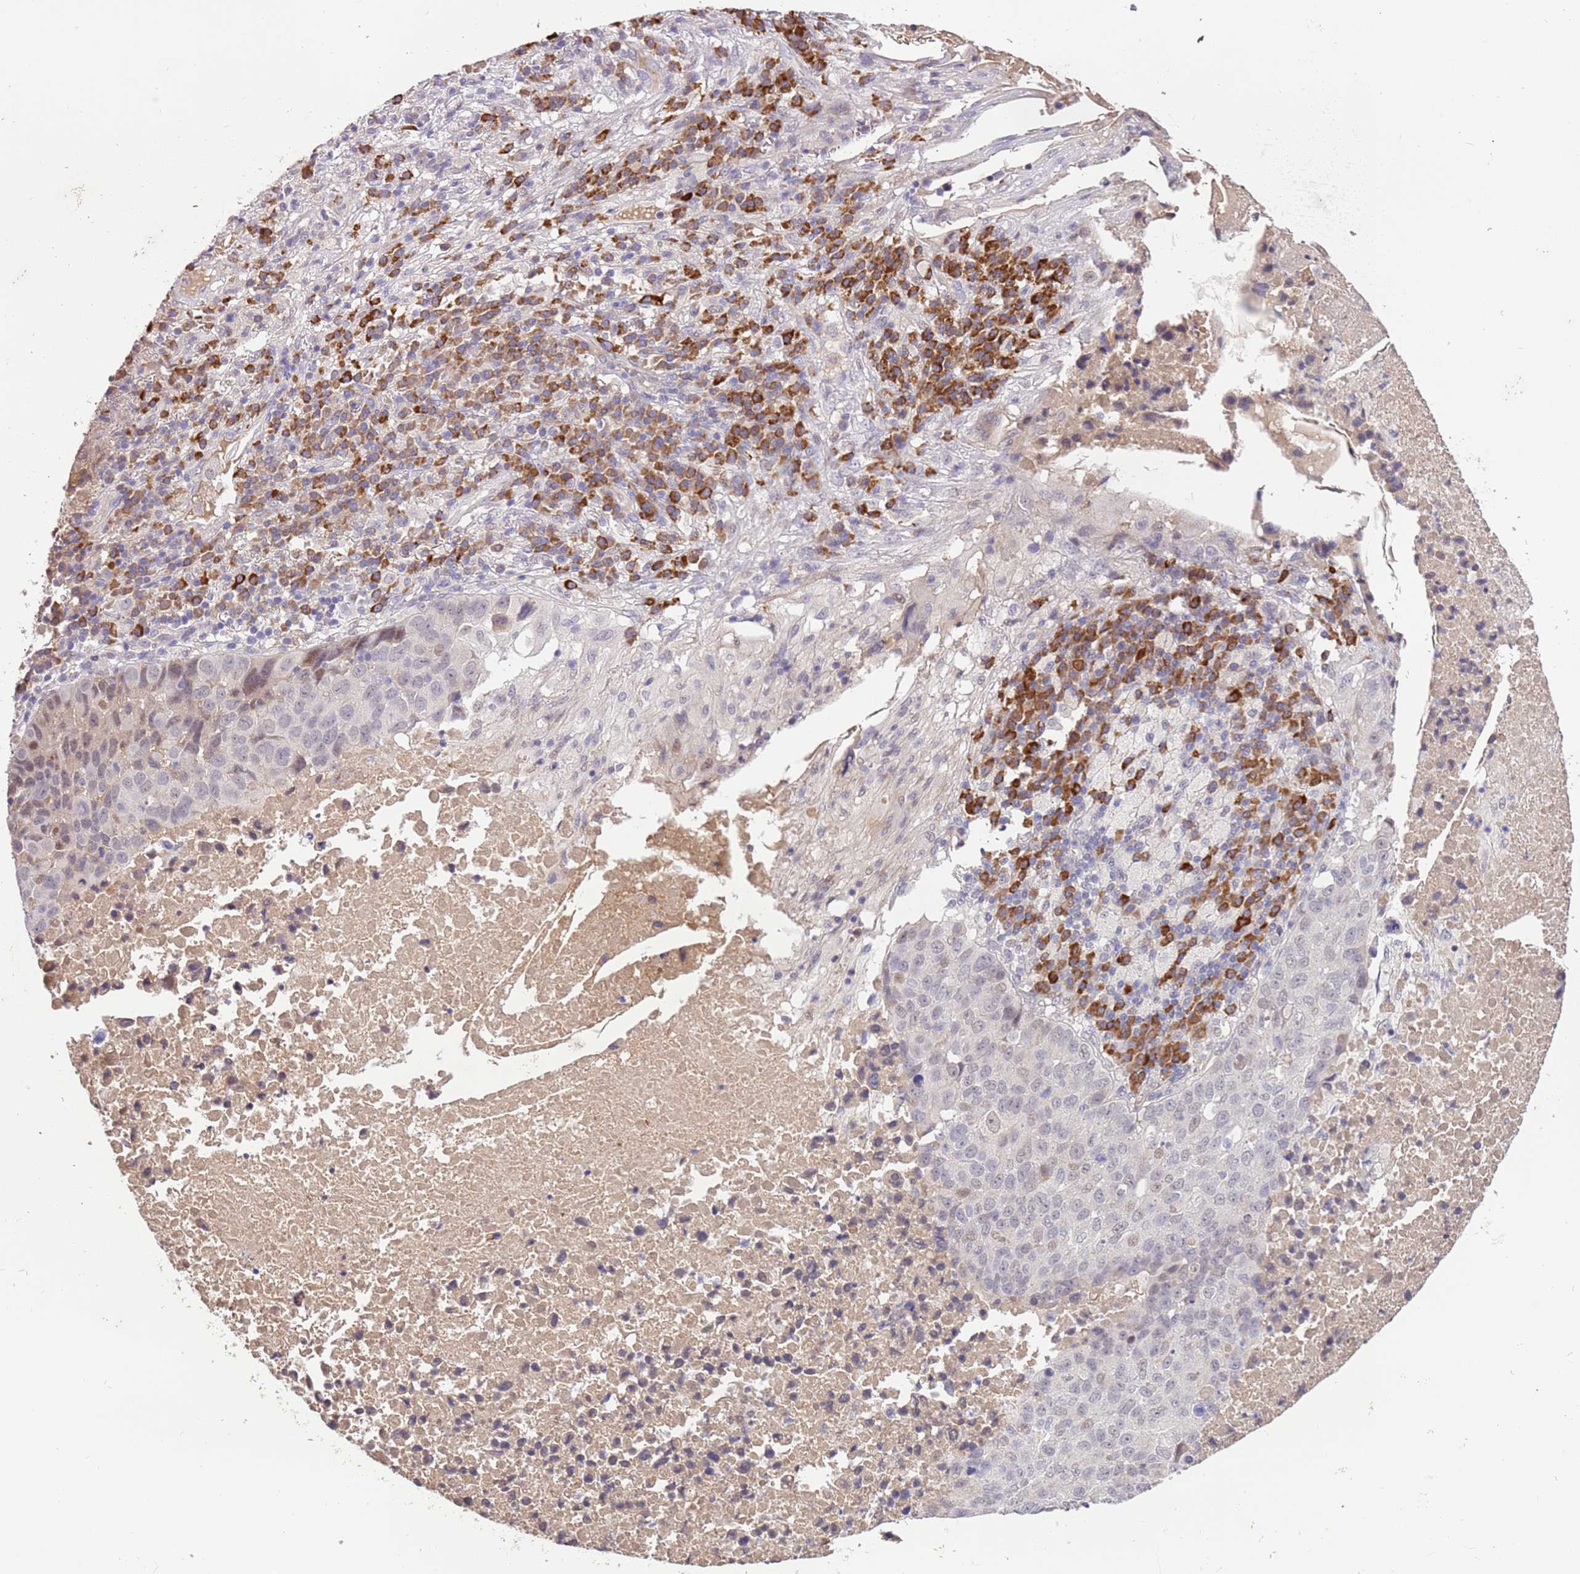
{"staining": {"intensity": "weak", "quantity": "<25%", "location": "nuclear"}, "tissue": "lung cancer", "cell_type": "Tumor cells", "image_type": "cancer", "snomed": [{"axis": "morphology", "description": "Squamous cell carcinoma, NOS"}, {"axis": "topography", "description": "Lung"}], "caption": "Tumor cells are negative for protein expression in human lung cancer (squamous cell carcinoma).", "gene": "MAGEF1", "patient": {"sex": "male", "age": 73}}